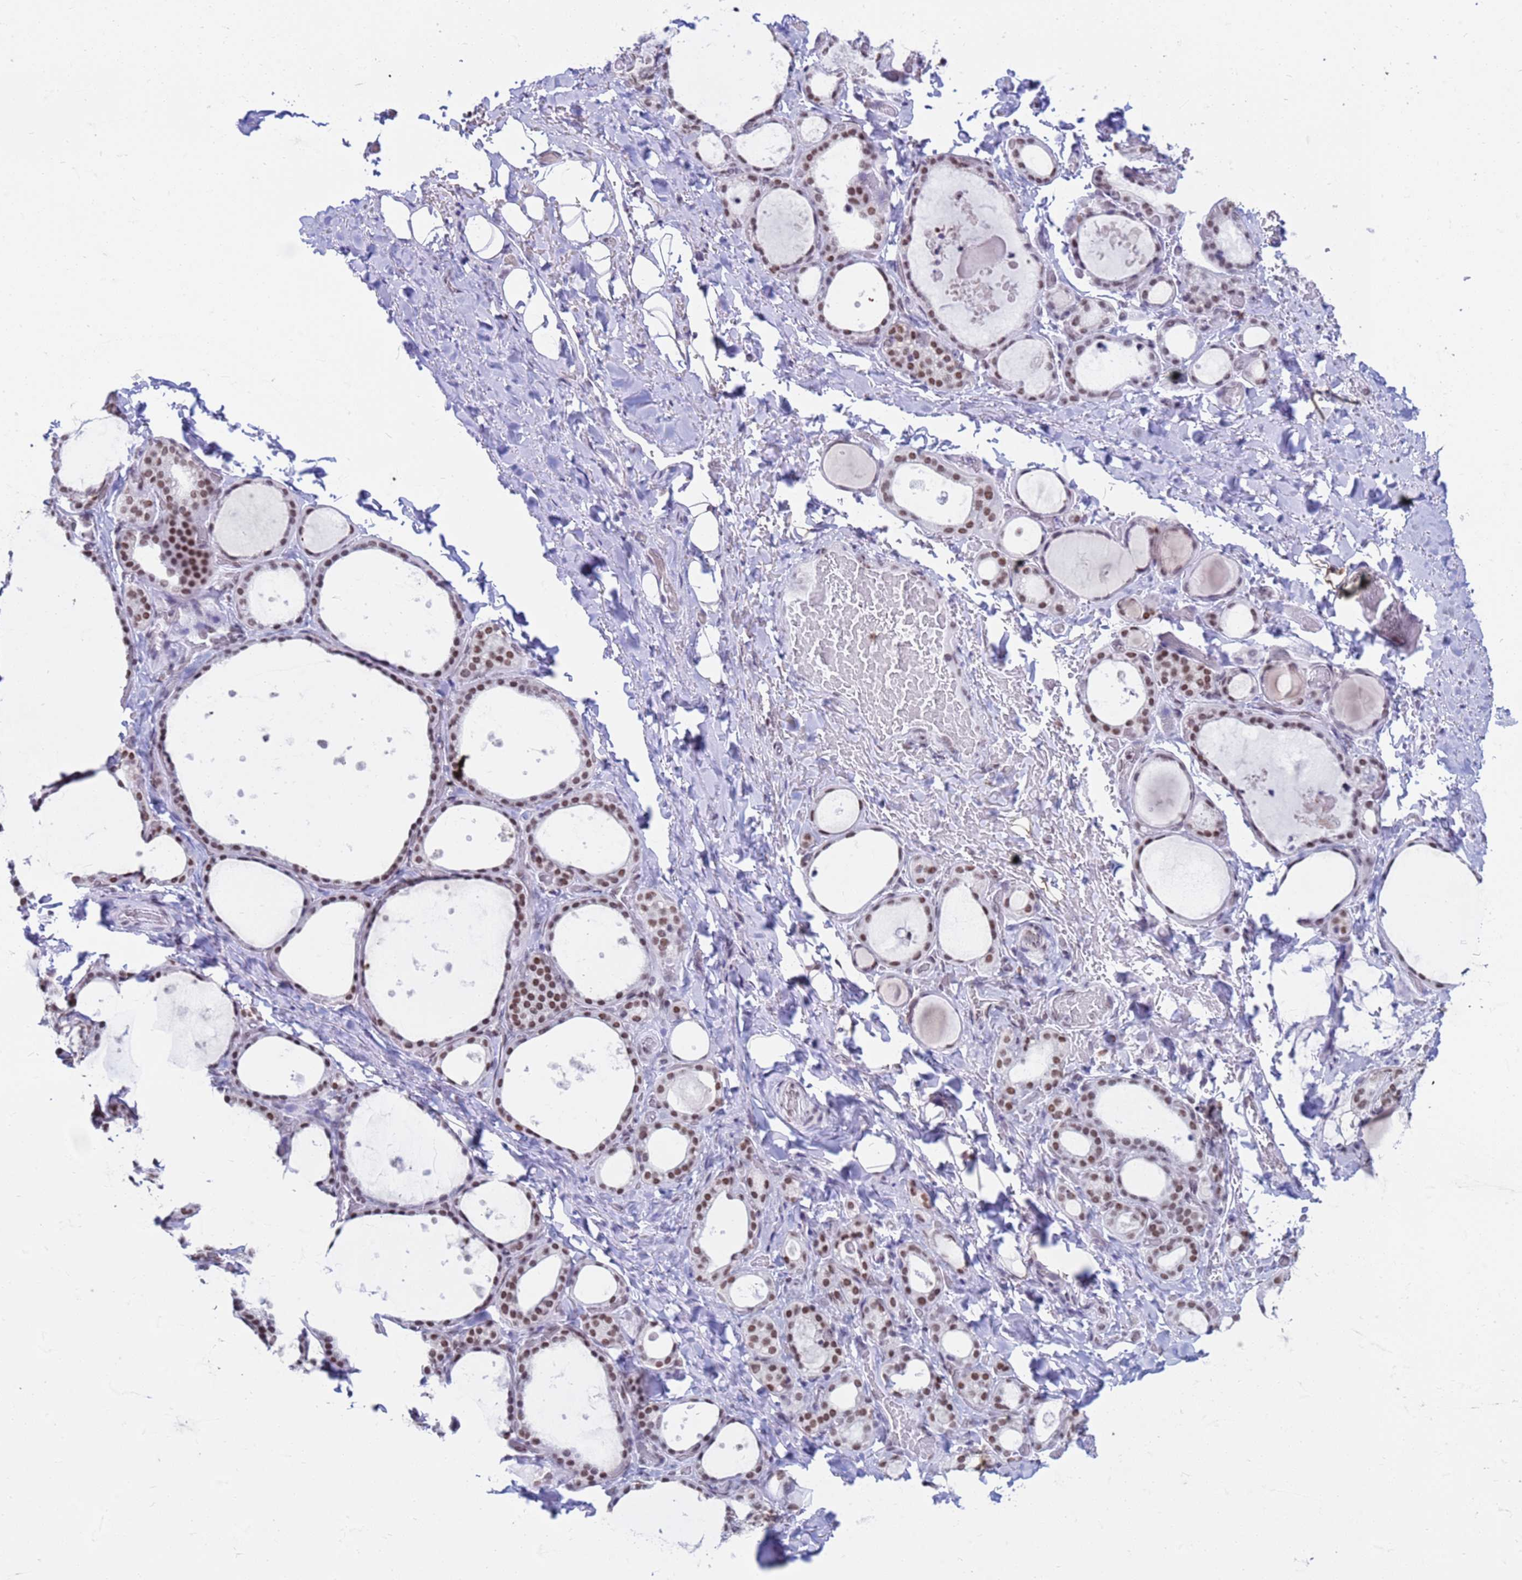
{"staining": {"intensity": "moderate", "quantity": ">75%", "location": "nuclear"}, "tissue": "thyroid gland", "cell_type": "Glandular cells", "image_type": "normal", "snomed": [{"axis": "morphology", "description": "Normal tissue, NOS"}, {"axis": "topography", "description": "Thyroid gland"}], "caption": "A micrograph showing moderate nuclear positivity in about >75% of glandular cells in benign thyroid gland, as visualized by brown immunohistochemical staining.", "gene": "FAM170B", "patient": {"sex": "female", "age": 44}}